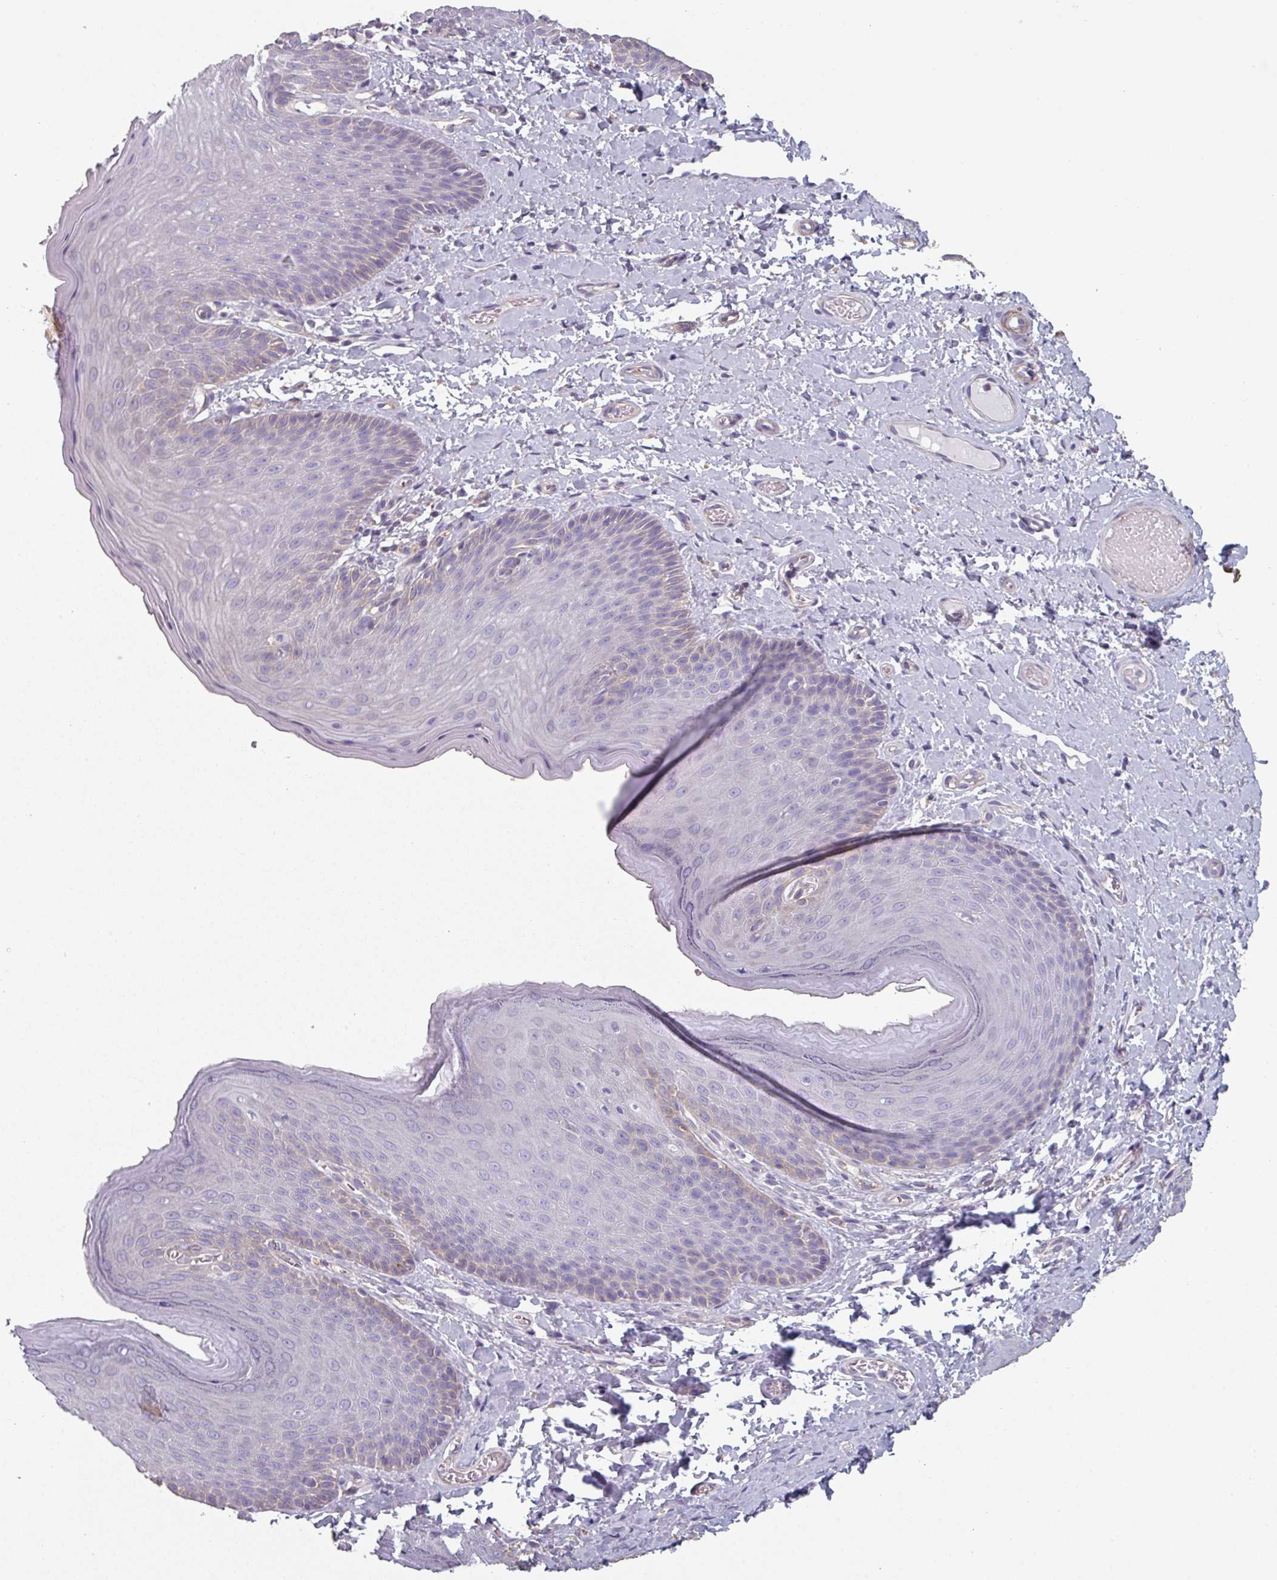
{"staining": {"intensity": "moderate", "quantity": "25%-75%", "location": "cytoplasmic/membranous"}, "tissue": "skin", "cell_type": "Epidermal cells", "image_type": "normal", "snomed": [{"axis": "morphology", "description": "Normal tissue, NOS"}, {"axis": "topography", "description": "Anal"}], "caption": "Brown immunohistochemical staining in benign skin demonstrates moderate cytoplasmic/membranous expression in about 25%-75% of epidermal cells.", "gene": "GSTA1", "patient": {"sex": "female", "age": 40}}